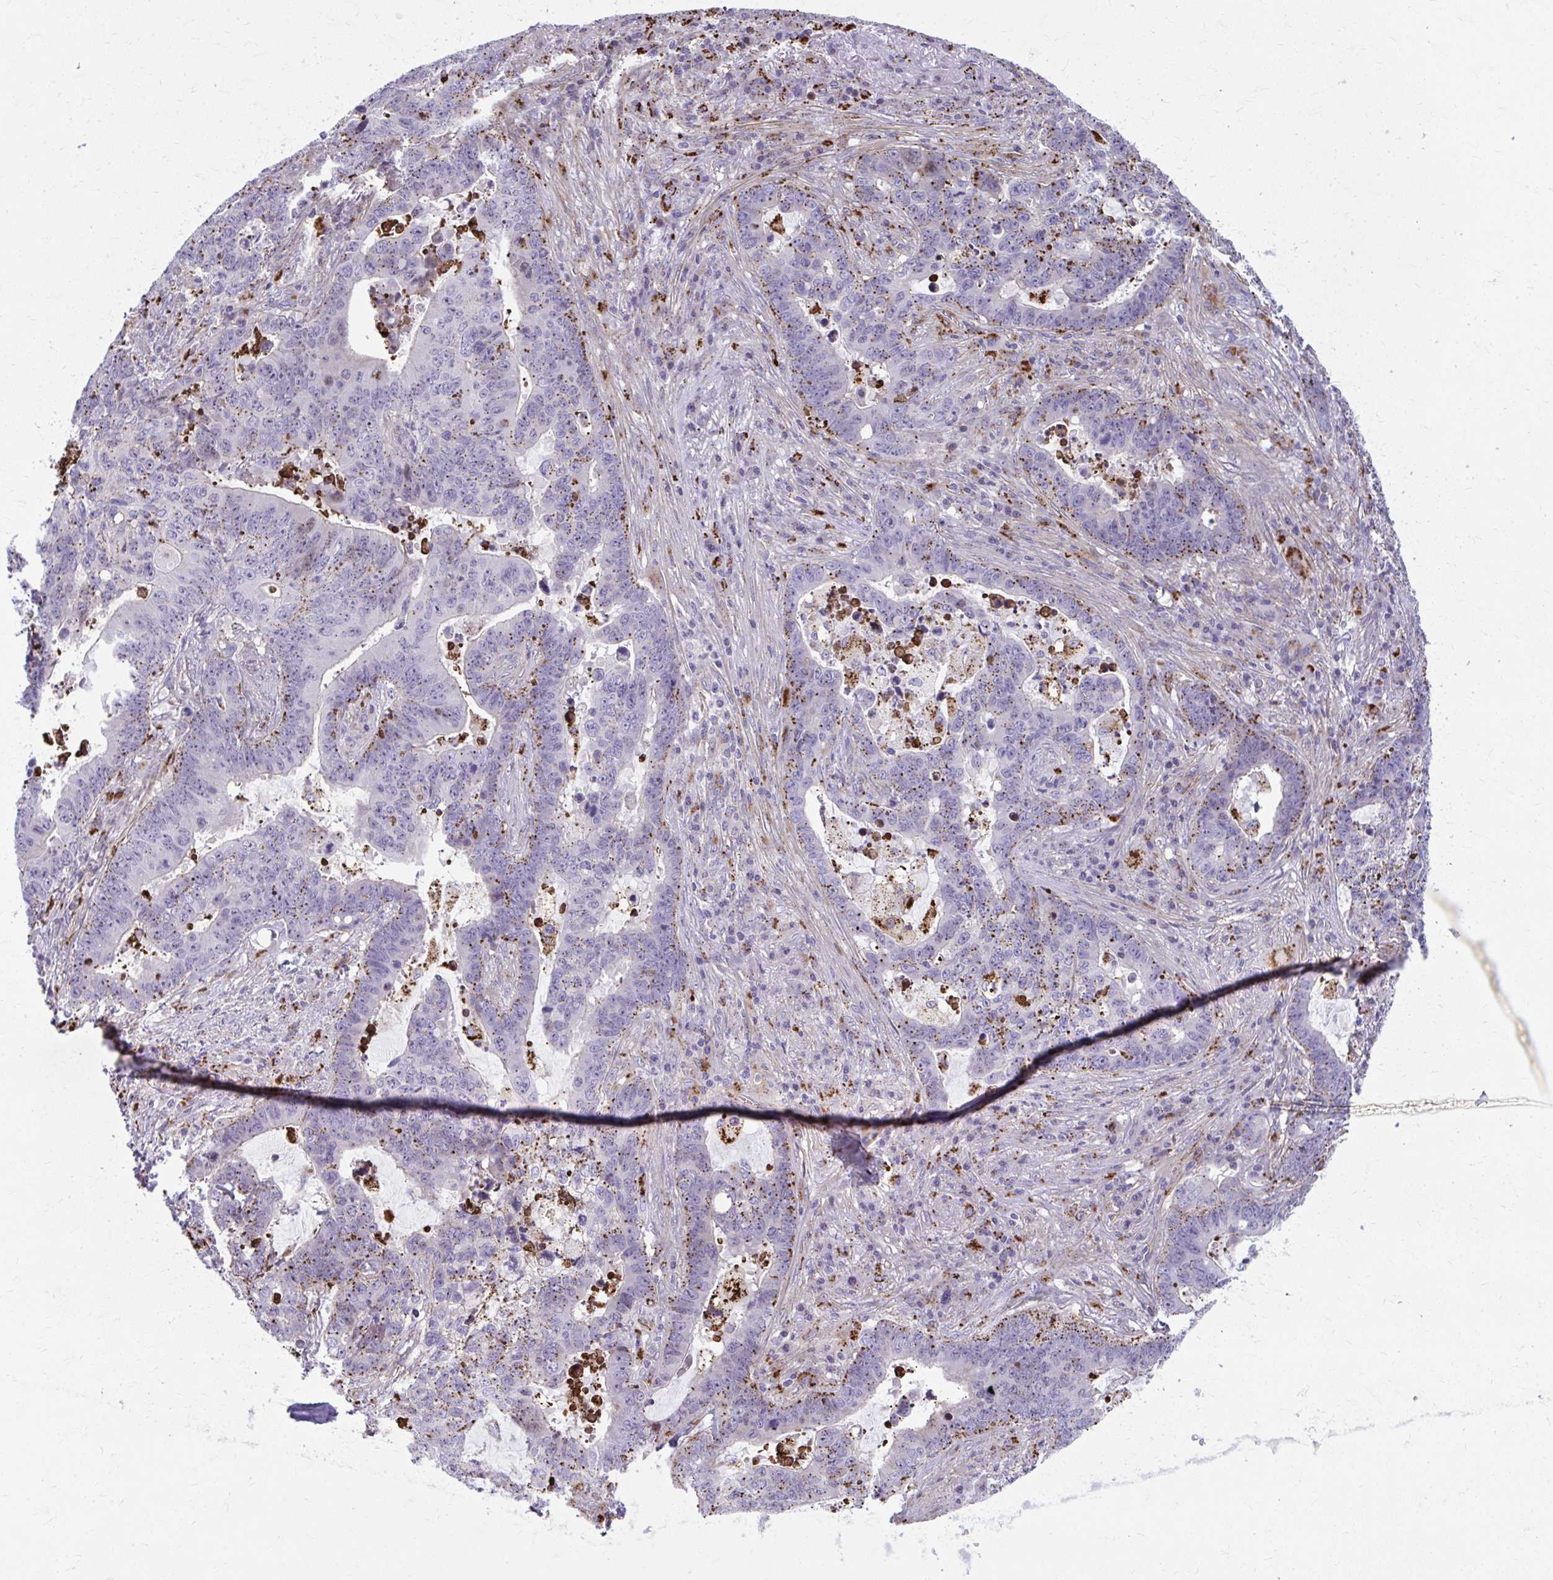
{"staining": {"intensity": "moderate", "quantity": ">75%", "location": "cytoplasmic/membranous"}, "tissue": "lung cancer", "cell_type": "Tumor cells", "image_type": "cancer", "snomed": [{"axis": "morphology", "description": "Aneuploidy"}, {"axis": "morphology", "description": "Adenocarcinoma, NOS"}, {"axis": "morphology", "description": "Adenocarcinoma primary or metastatic"}, {"axis": "topography", "description": "Lung"}], "caption": "Lung cancer (adenocarcinoma primary or metastatic) tissue shows moderate cytoplasmic/membranous staining in about >75% of tumor cells, visualized by immunohistochemistry.", "gene": "LRRC4B", "patient": {"sex": "female", "age": 75}}